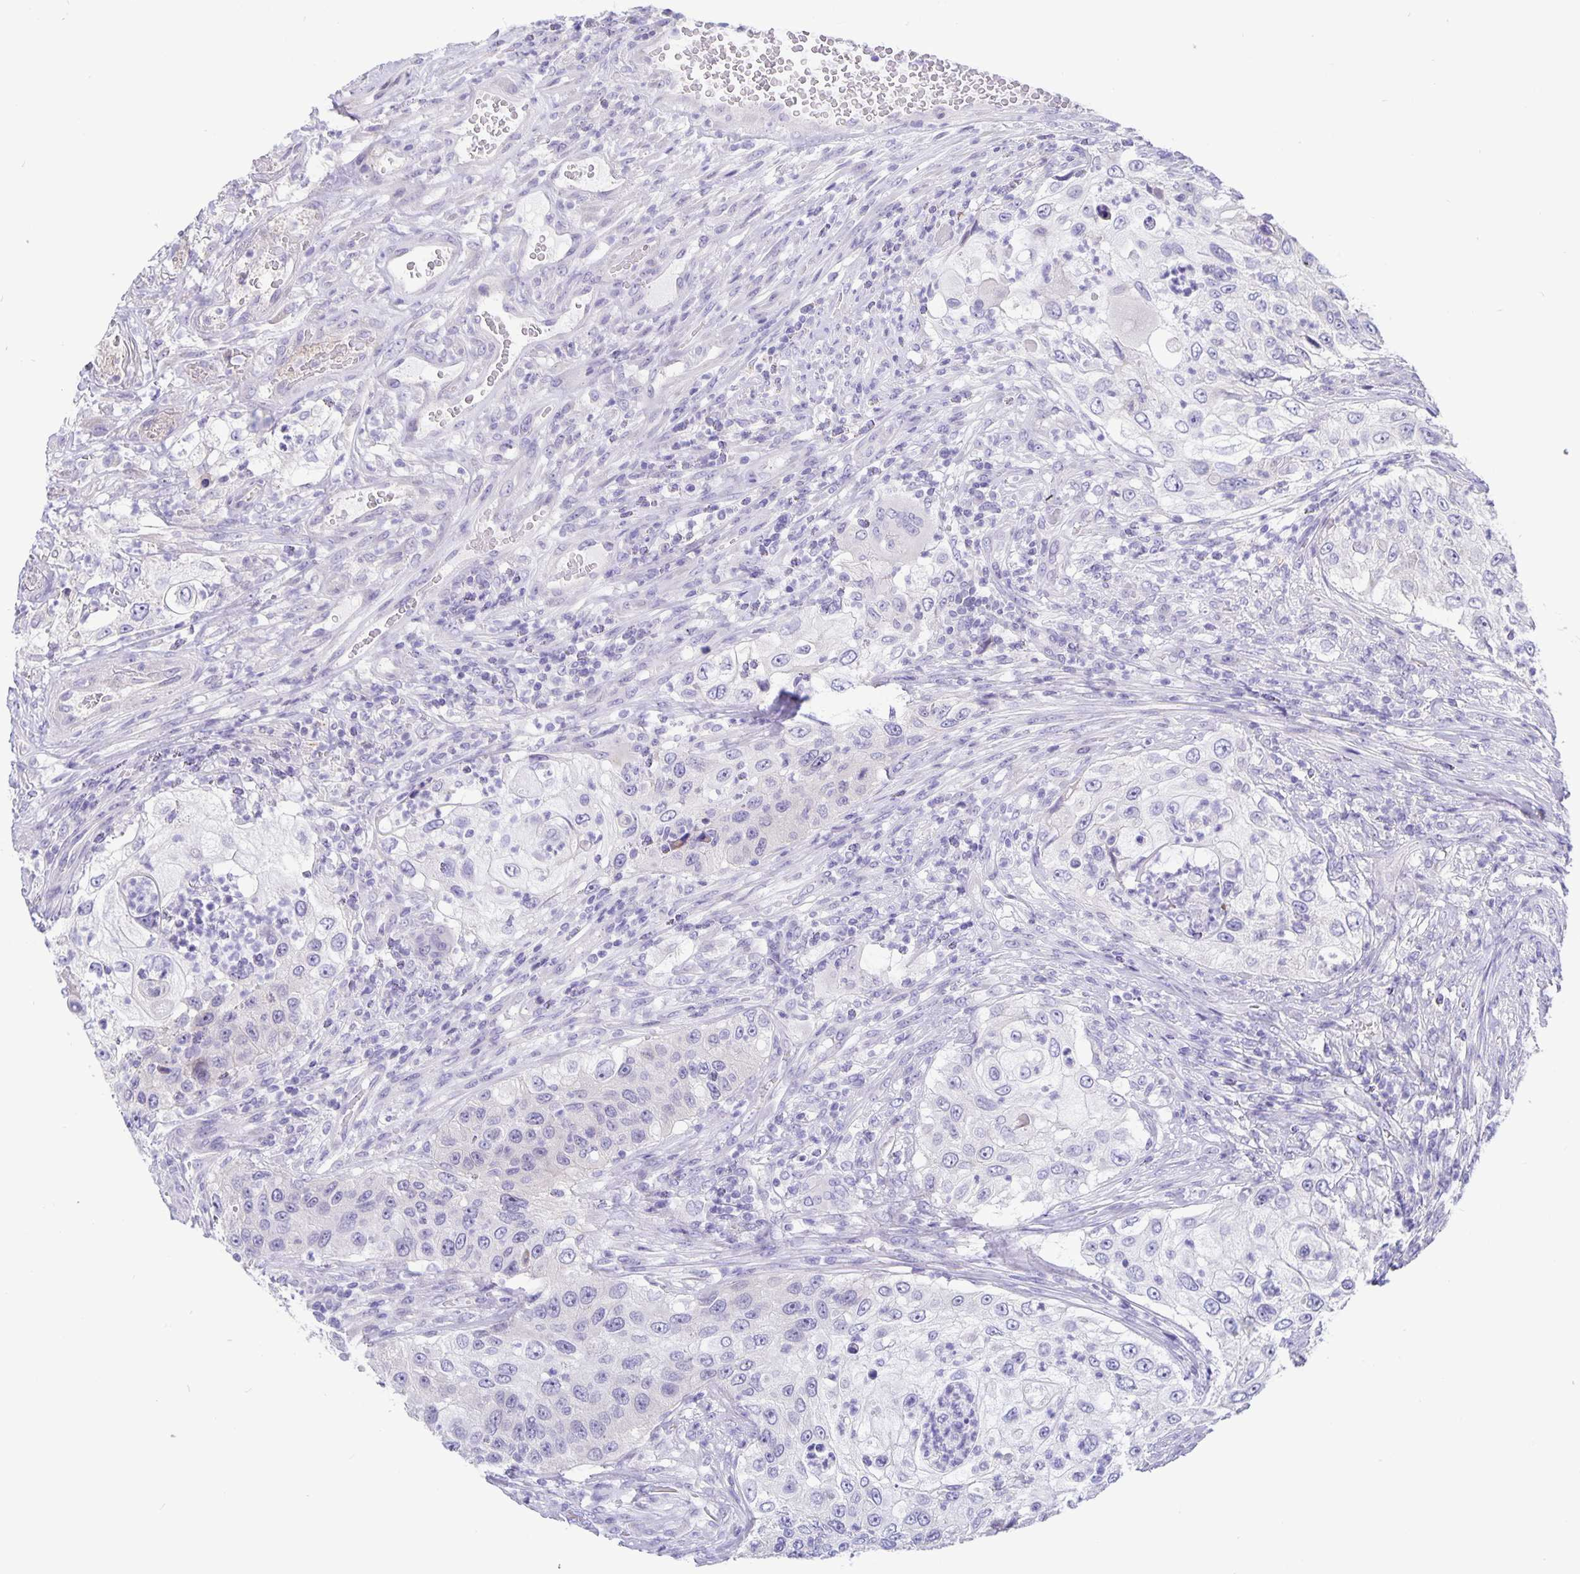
{"staining": {"intensity": "negative", "quantity": "none", "location": "none"}, "tissue": "urothelial cancer", "cell_type": "Tumor cells", "image_type": "cancer", "snomed": [{"axis": "morphology", "description": "Urothelial carcinoma, High grade"}, {"axis": "topography", "description": "Urinary bladder"}], "caption": "Immunohistochemistry of human urothelial cancer reveals no staining in tumor cells.", "gene": "ERMN", "patient": {"sex": "female", "age": 60}}